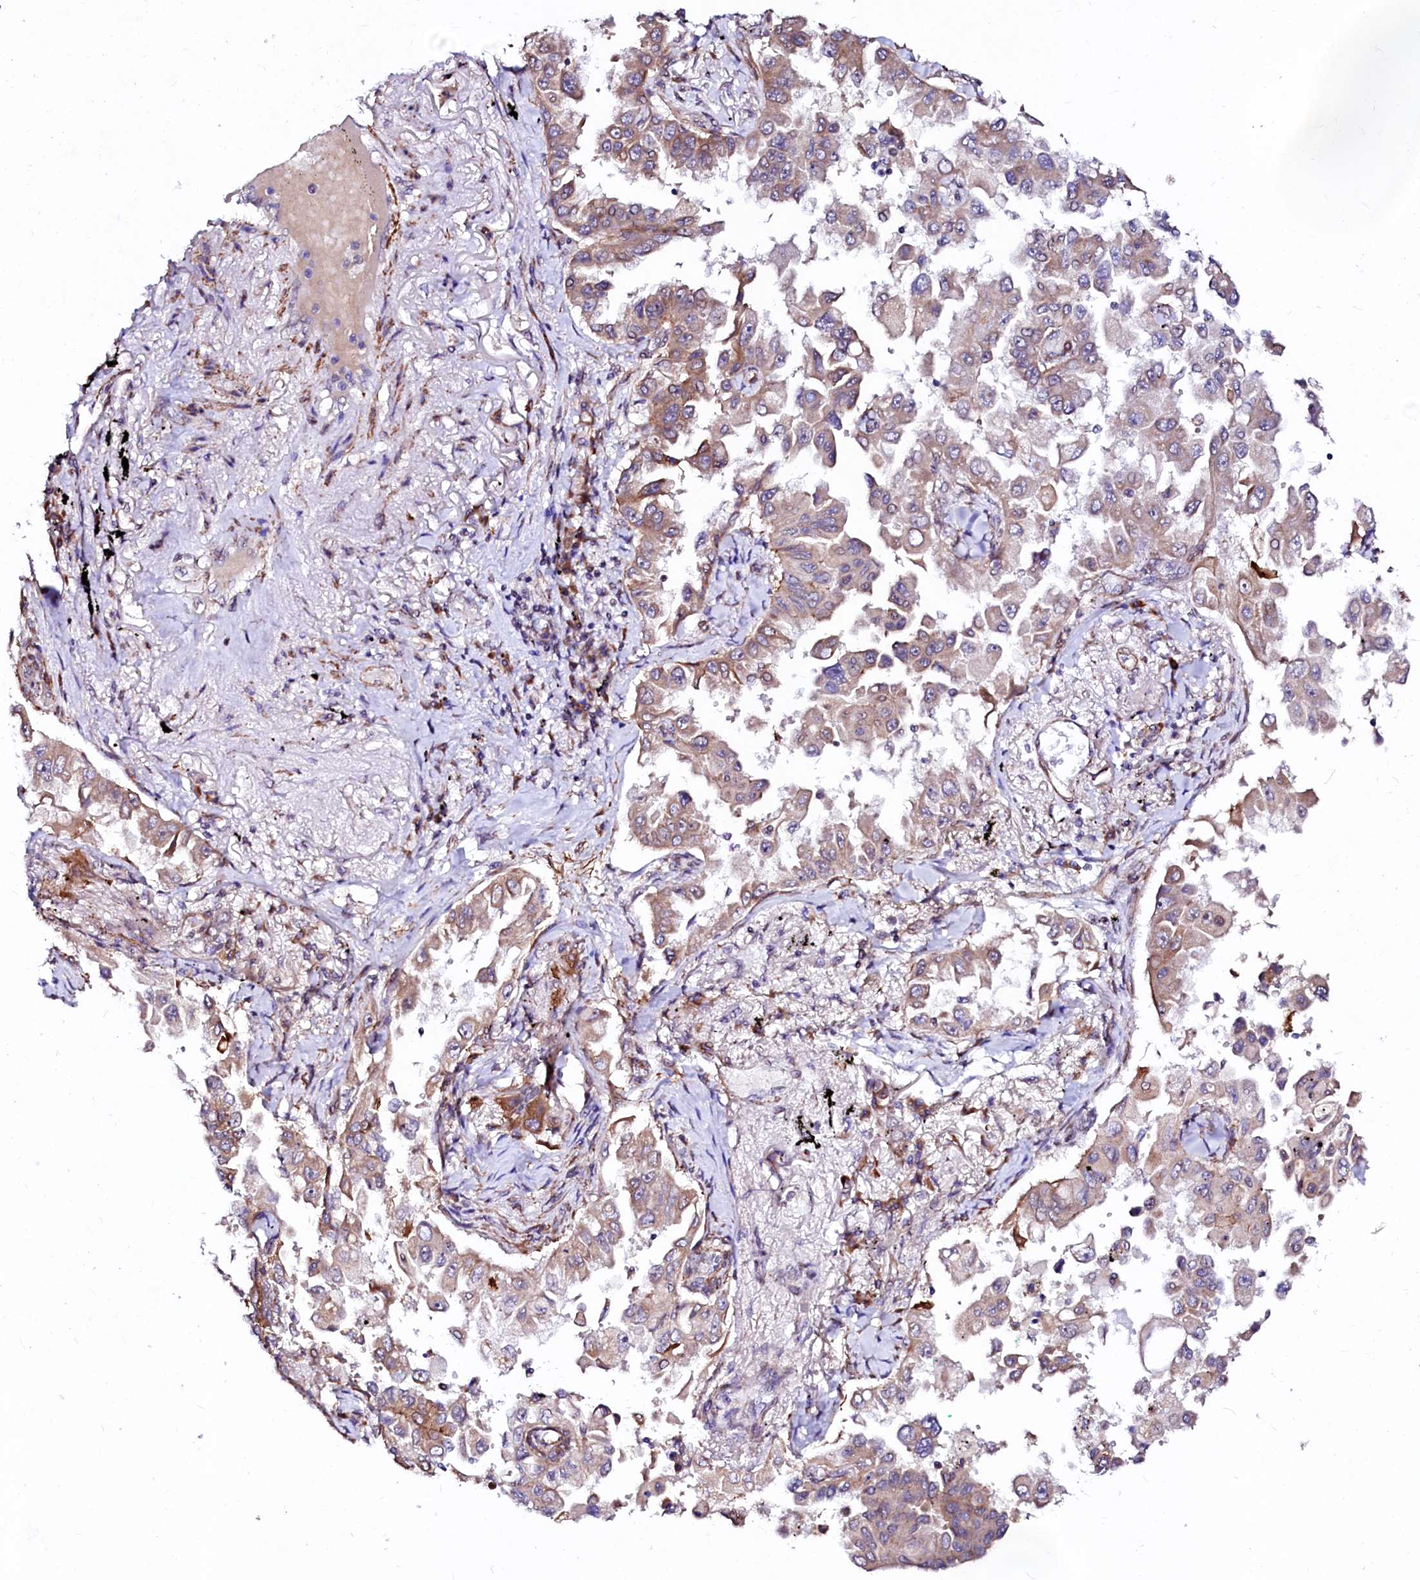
{"staining": {"intensity": "weak", "quantity": ">75%", "location": "cytoplasmic/membranous"}, "tissue": "lung cancer", "cell_type": "Tumor cells", "image_type": "cancer", "snomed": [{"axis": "morphology", "description": "Adenocarcinoma, NOS"}, {"axis": "topography", "description": "Lung"}], "caption": "High-magnification brightfield microscopy of lung cancer (adenocarcinoma) stained with DAB (brown) and counterstained with hematoxylin (blue). tumor cells exhibit weak cytoplasmic/membranous expression is identified in approximately>75% of cells. (IHC, brightfield microscopy, high magnification).", "gene": "GPR176", "patient": {"sex": "female", "age": 67}}